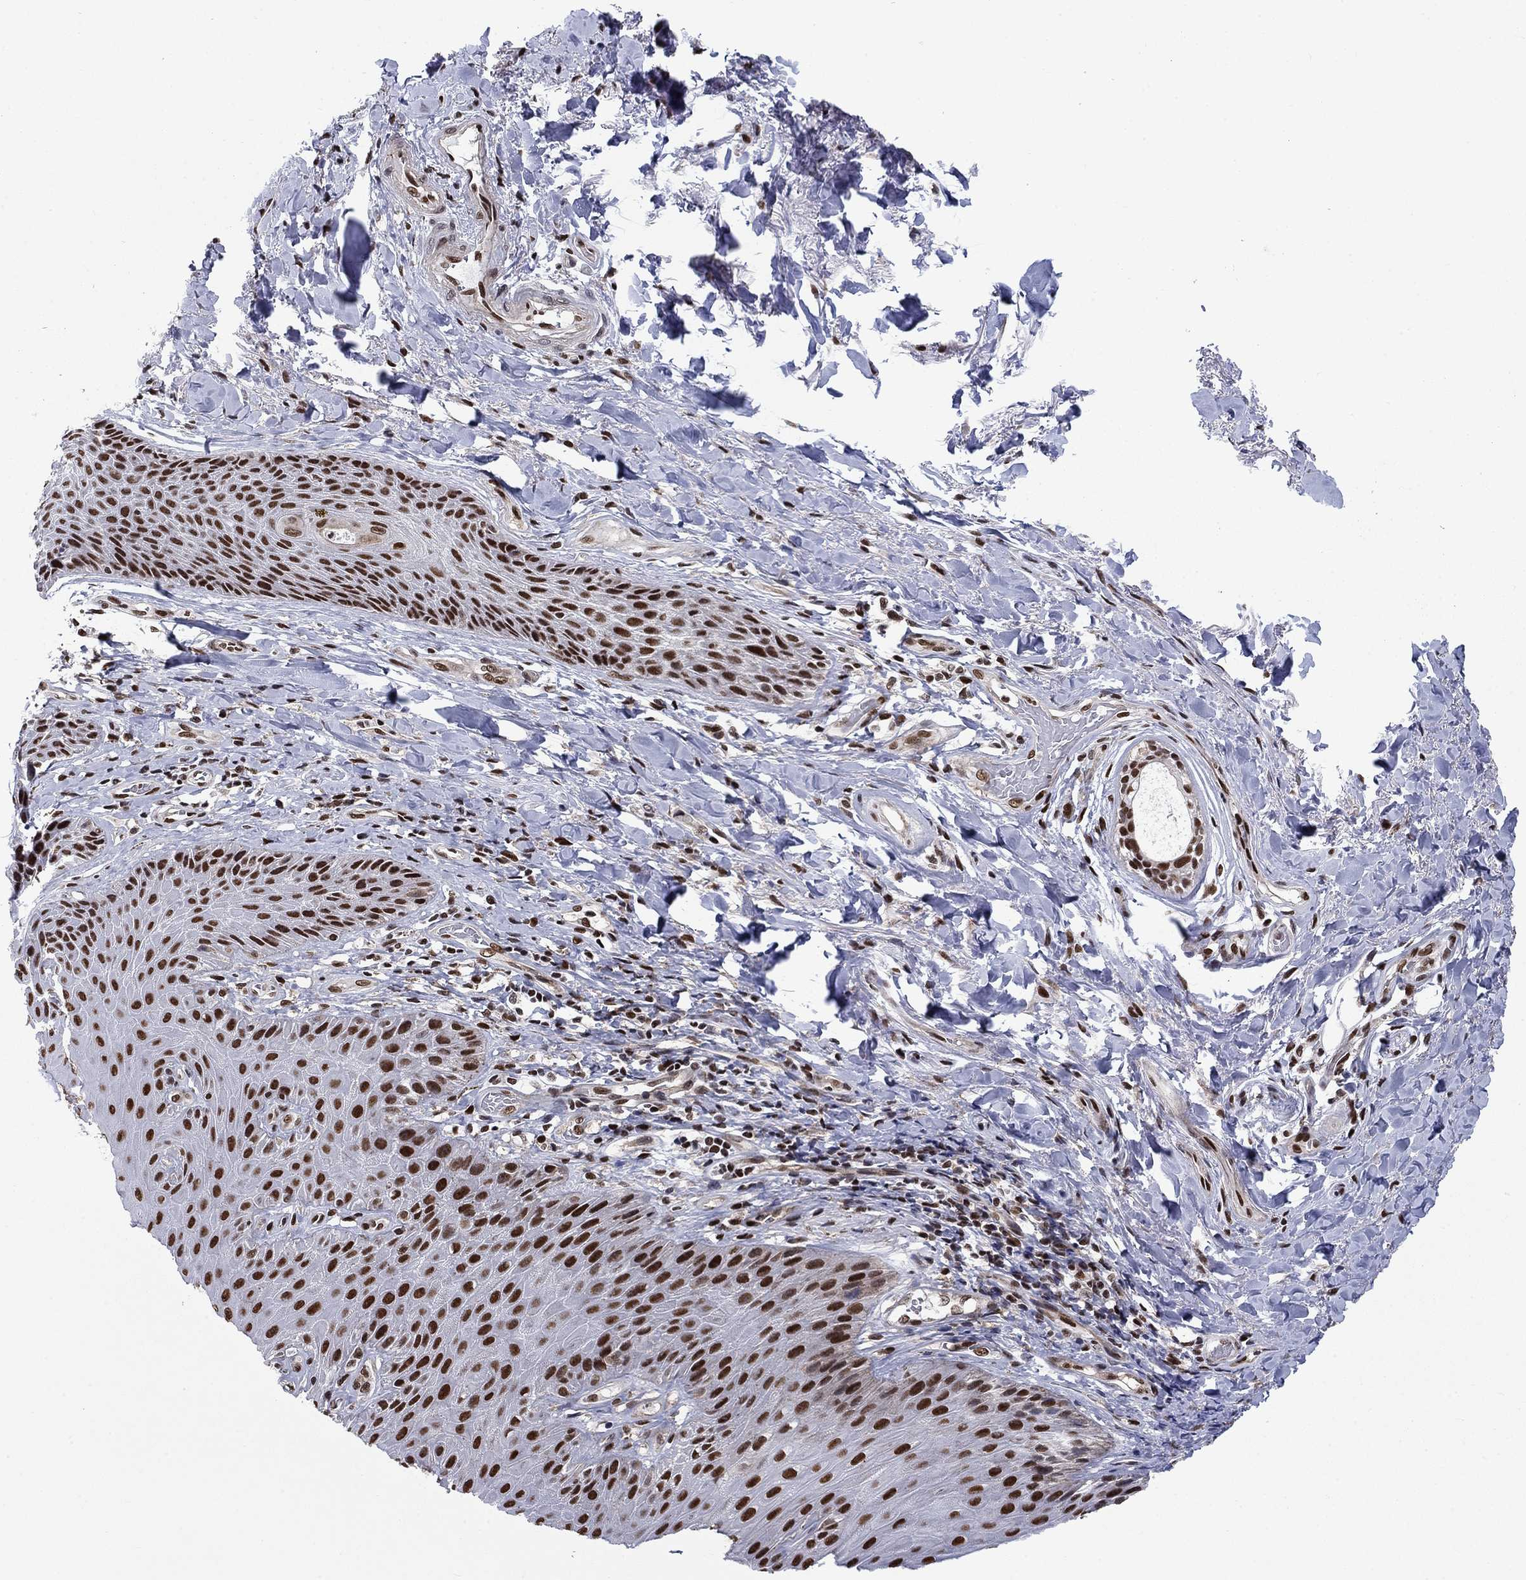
{"staining": {"intensity": "strong", "quantity": ">75%", "location": "nuclear"}, "tissue": "skin", "cell_type": "Epidermal cells", "image_type": "normal", "snomed": [{"axis": "morphology", "description": "Normal tissue, NOS"}, {"axis": "topography", "description": "Anal"}, {"axis": "topography", "description": "Peripheral nerve tissue"}], "caption": "Human skin stained with a protein marker reveals strong staining in epidermal cells.", "gene": "RPRD1B", "patient": {"sex": "male", "age": 53}}